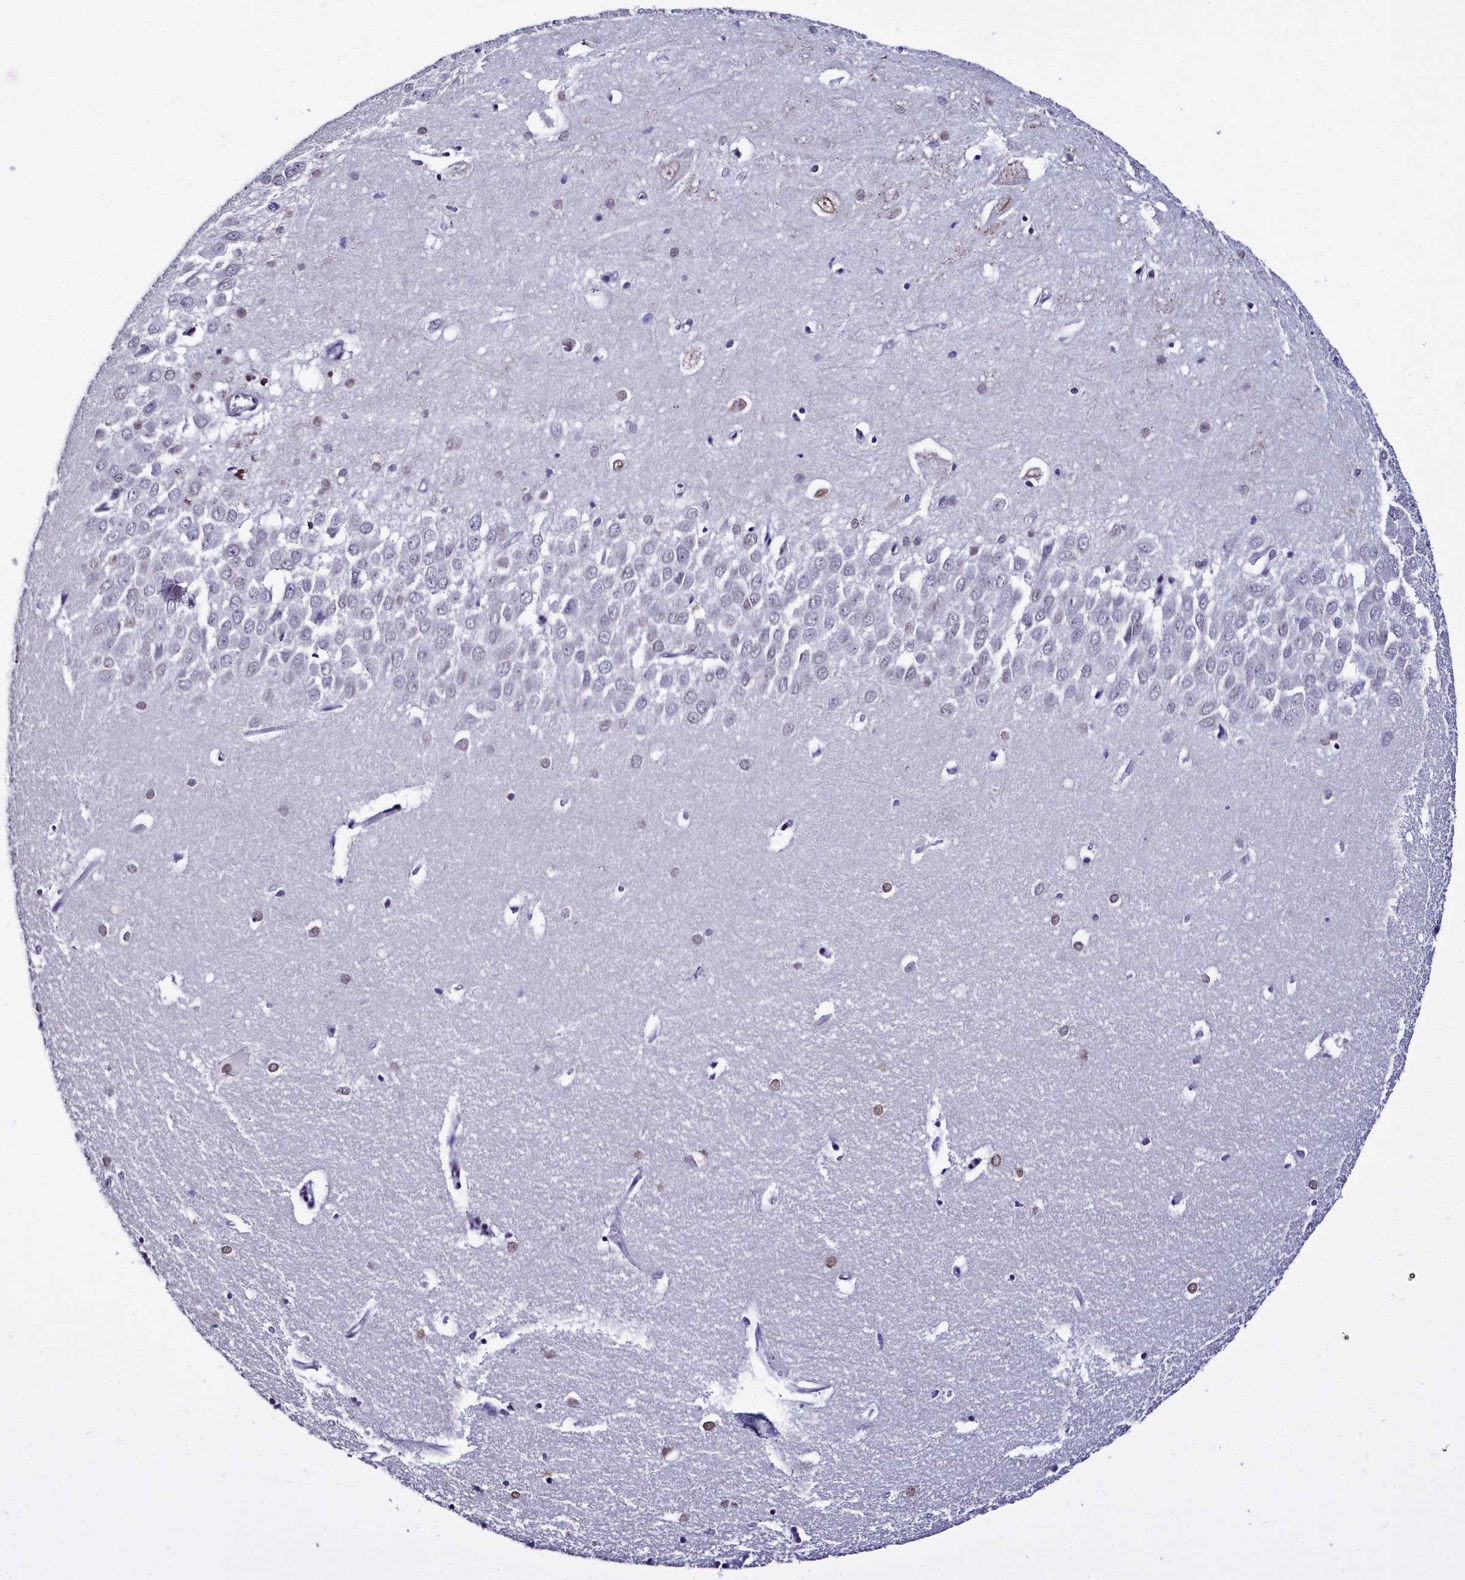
{"staining": {"intensity": "moderate", "quantity": "<25%", "location": "nuclear"}, "tissue": "hippocampus", "cell_type": "Glial cells", "image_type": "normal", "snomed": [{"axis": "morphology", "description": "Normal tissue, NOS"}, {"axis": "topography", "description": "Hippocampus"}], "caption": "Brown immunohistochemical staining in unremarkable human hippocampus demonstrates moderate nuclear positivity in approximately <25% of glial cells. The protein is stained brown, and the nuclei are stained in blue (DAB IHC with brightfield microscopy, high magnification).", "gene": "CCDC97", "patient": {"sex": "female", "age": 64}}